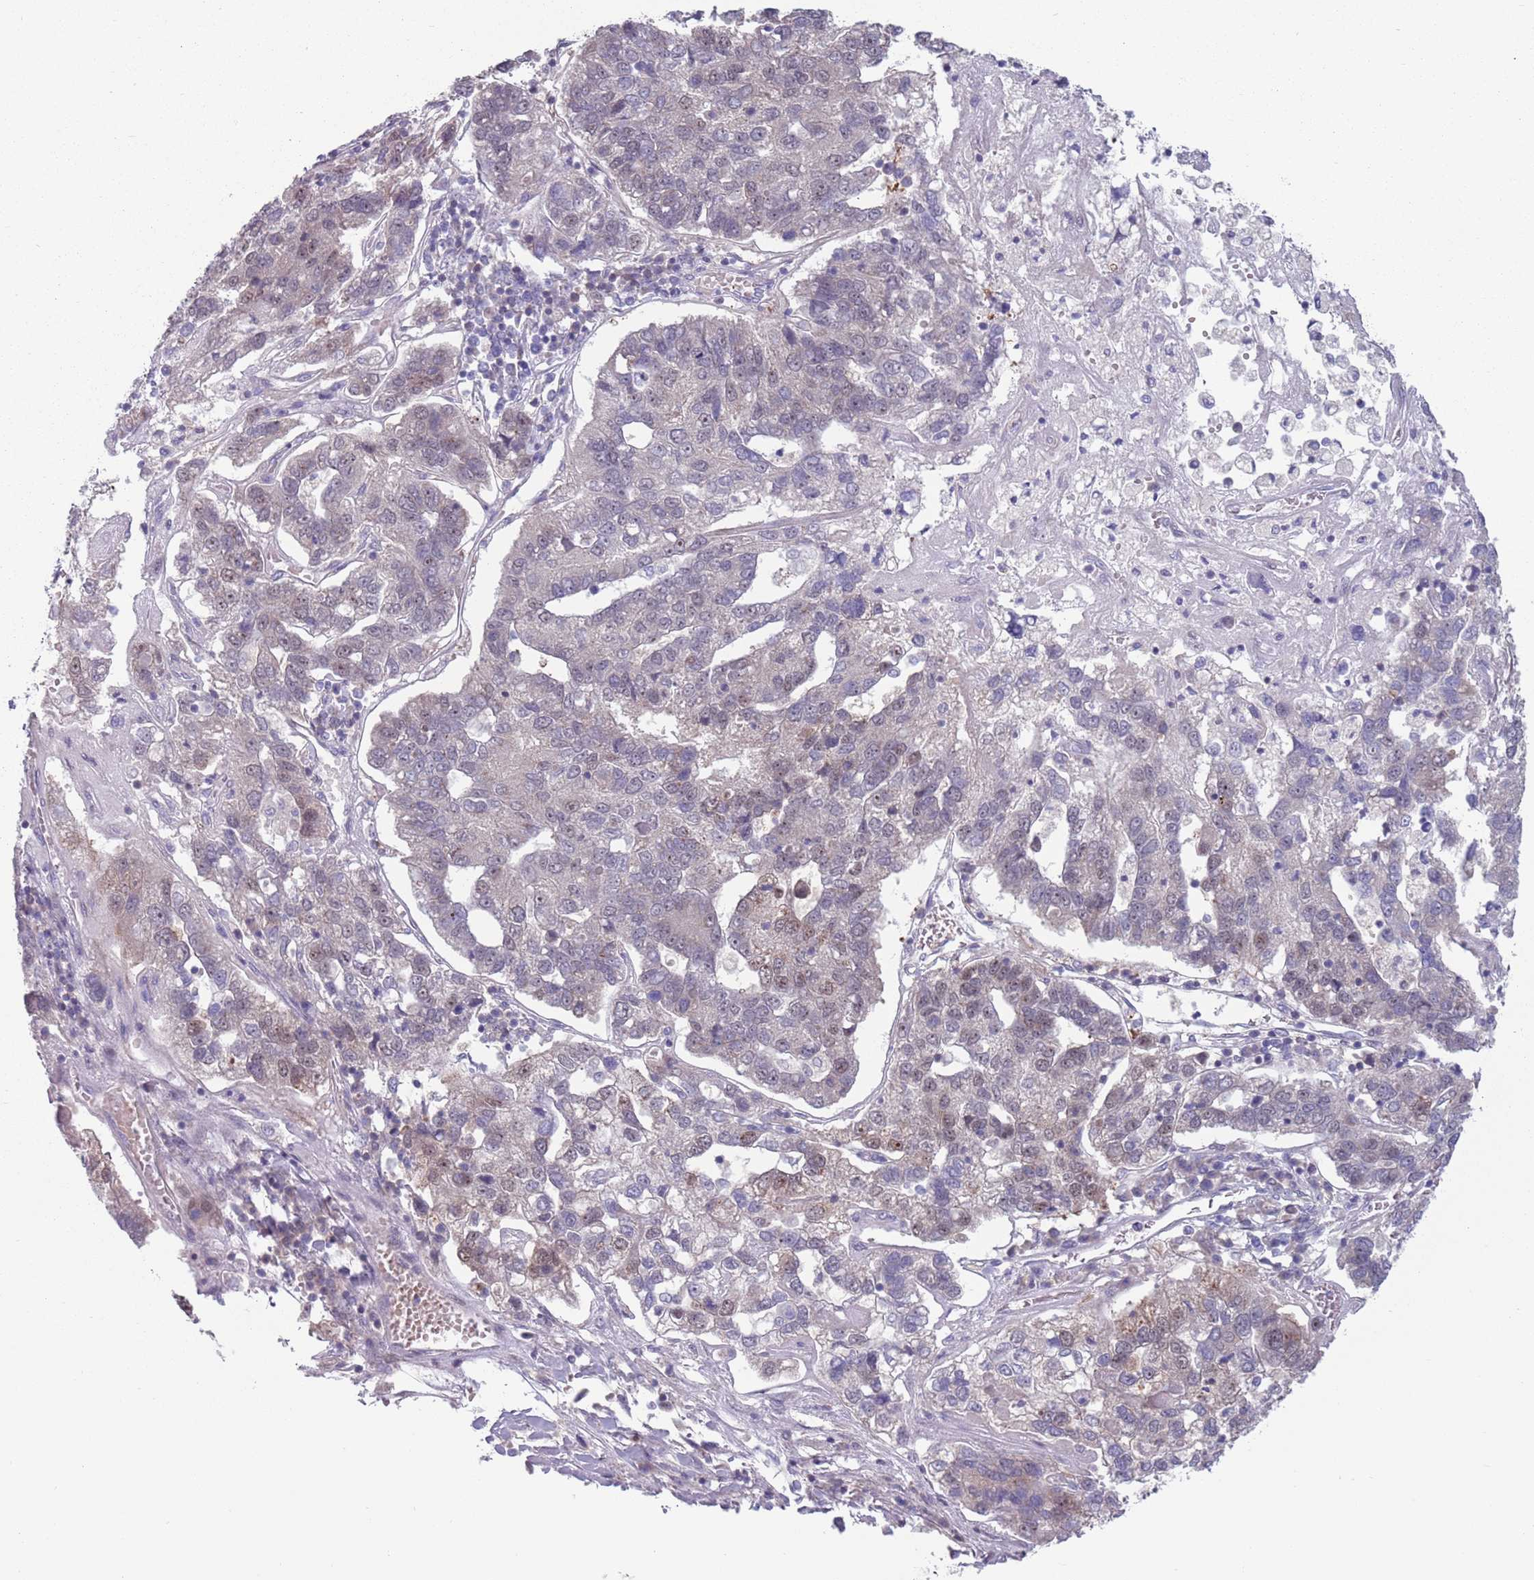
{"staining": {"intensity": "negative", "quantity": "none", "location": "none"}, "tissue": "pancreatic cancer", "cell_type": "Tumor cells", "image_type": "cancer", "snomed": [{"axis": "morphology", "description": "Adenocarcinoma, NOS"}, {"axis": "topography", "description": "Pancreas"}], "caption": "IHC micrograph of human pancreatic adenocarcinoma stained for a protein (brown), which reveals no positivity in tumor cells.", "gene": "CLNS1A", "patient": {"sex": "female", "age": 61}}